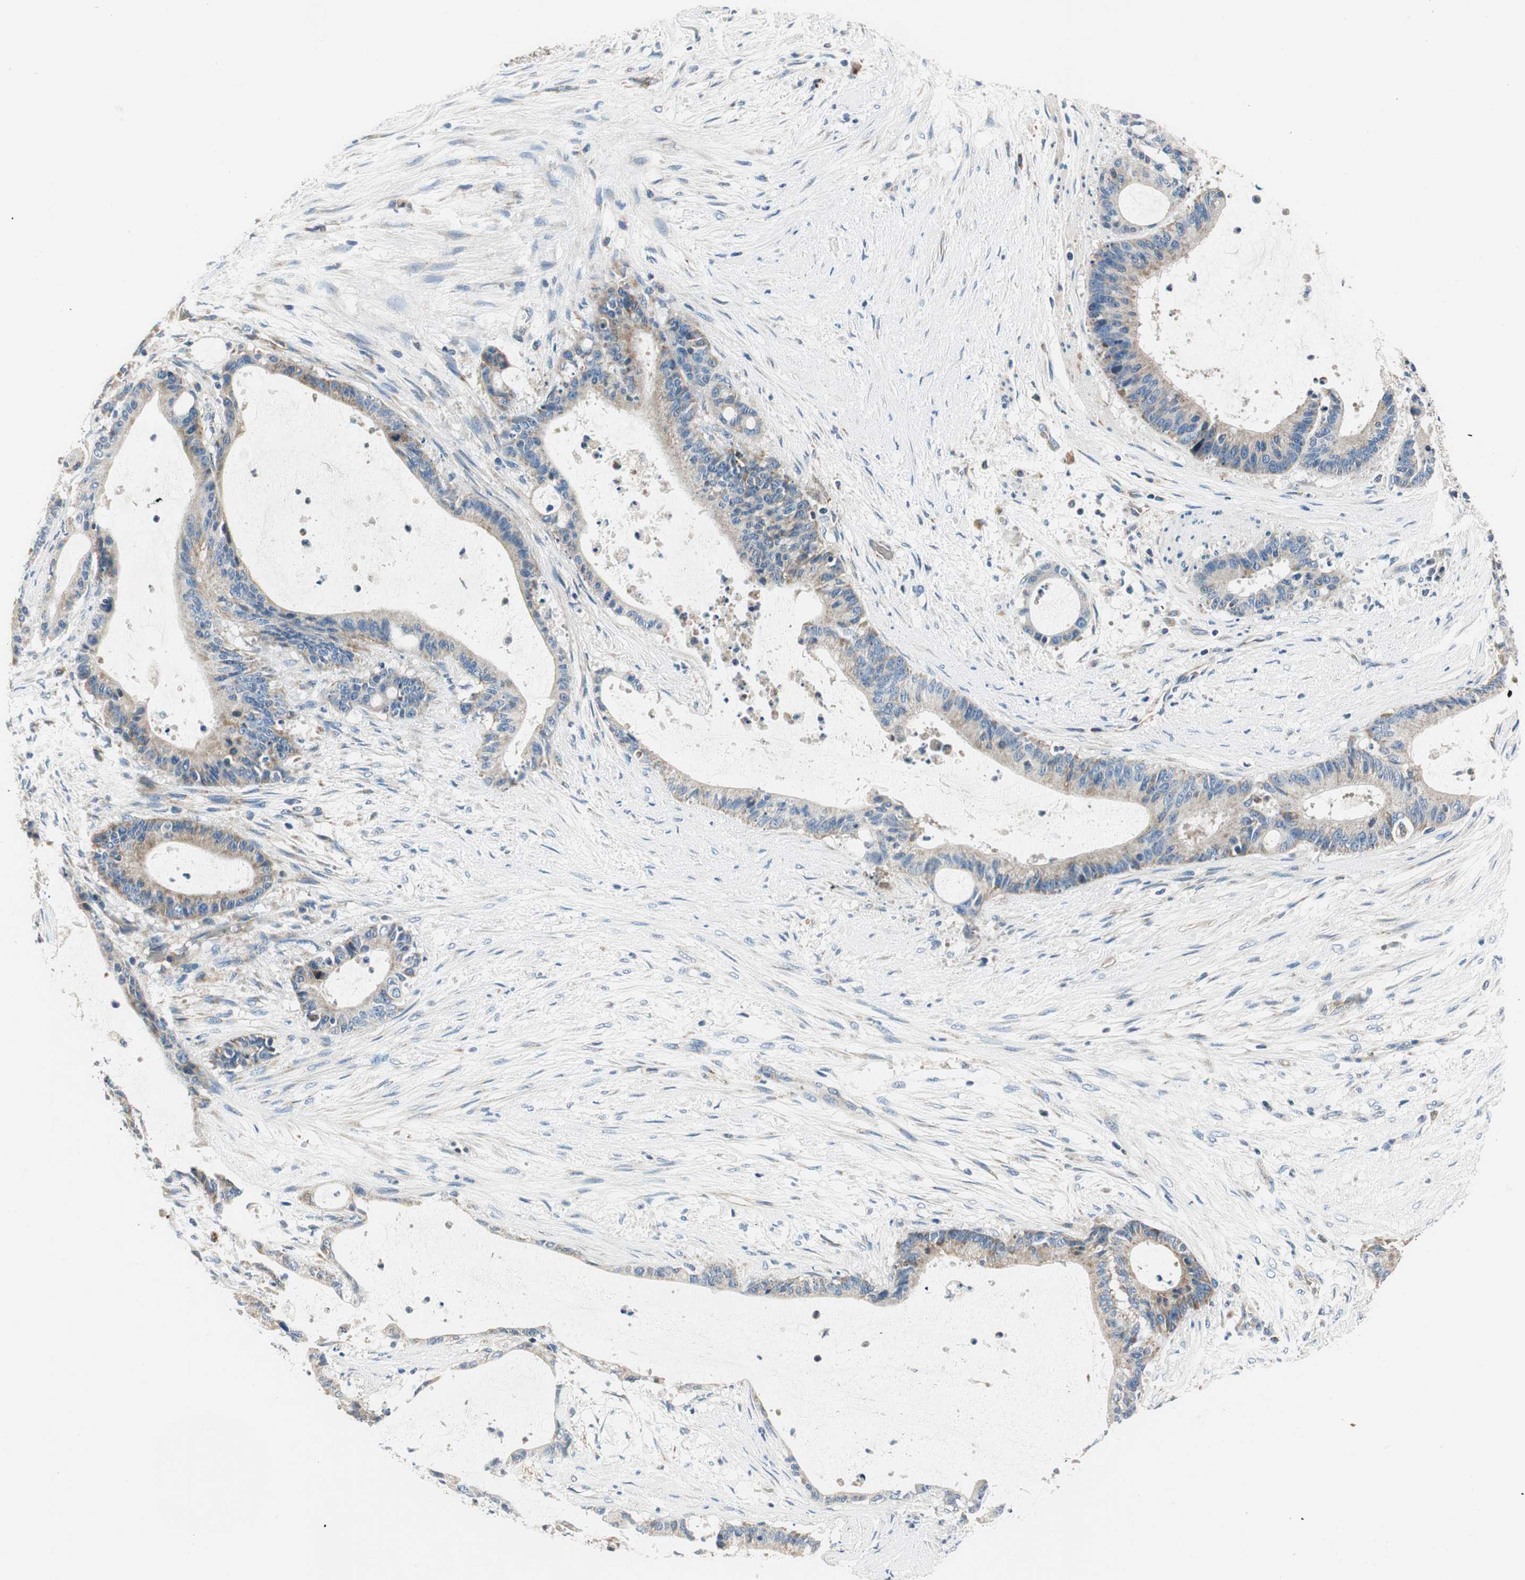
{"staining": {"intensity": "weak", "quantity": ">75%", "location": "cytoplasmic/membranous"}, "tissue": "liver cancer", "cell_type": "Tumor cells", "image_type": "cancer", "snomed": [{"axis": "morphology", "description": "Cholangiocarcinoma"}, {"axis": "topography", "description": "Liver"}], "caption": "An immunohistochemistry (IHC) photomicrograph of neoplastic tissue is shown. Protein staining in brown labels weak cytoplasmic/membranous positivity in liver cancer within tumor cells.", "gene": "RORB", "patient": {"sex": "female", "age": 73}}